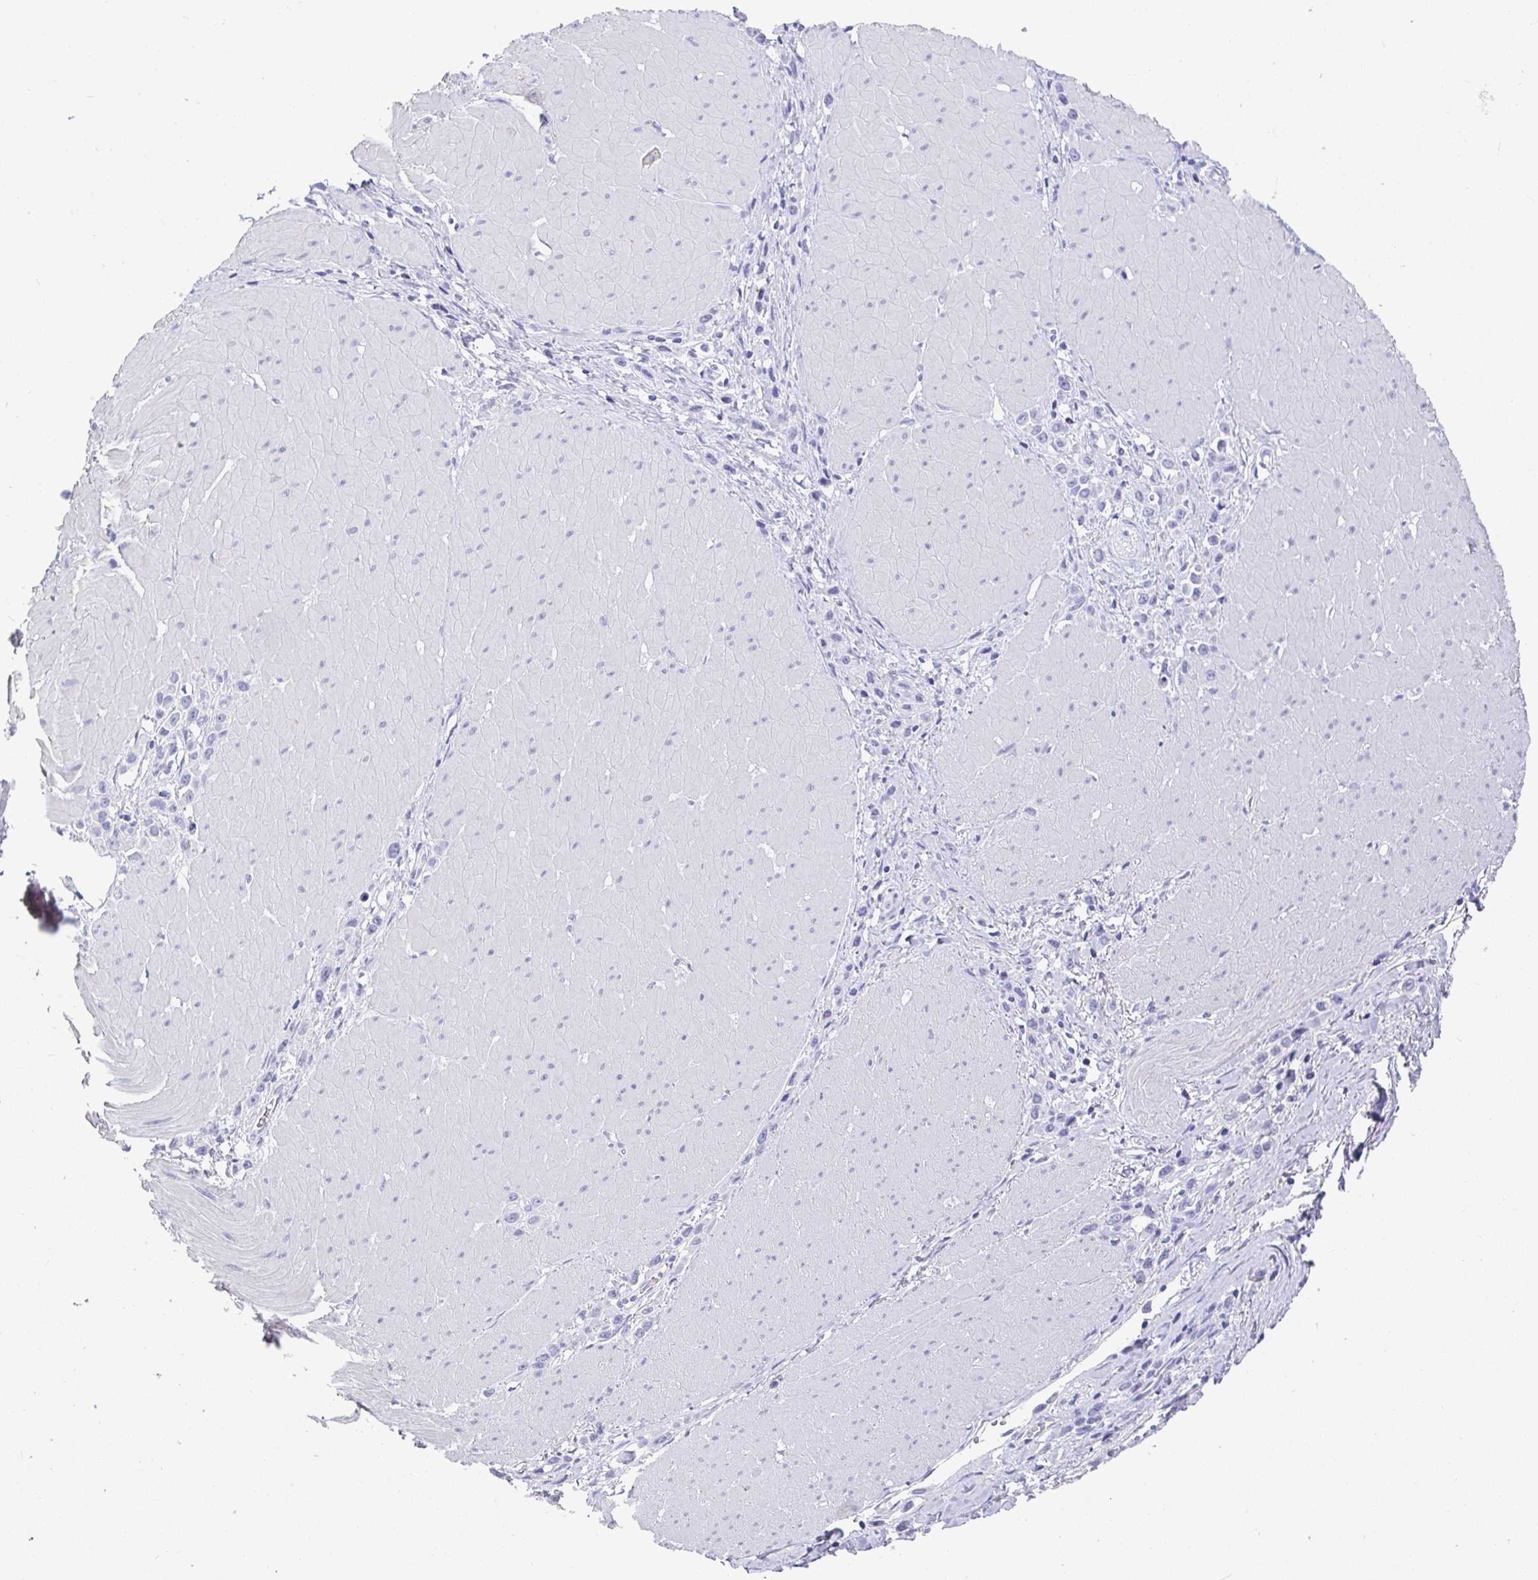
{"staining": {"intensity": "negative", "quantity": "none", "location": "none"}, "tissue": "stomach cancer", "cell_type": "Tumor cells", "image_type": "cancer", "snomed": [{"axis": "morphology", "description": "Adenocarcinoma, NOS"}, {"axis": "topography", "description": "Stomach"}], "caption": "This image is of stomach adenocarcinoma stained with immunohistochemistry to label a protein in brown with the nuclei are counter-stained blue. There is no staining in tumor cells. (IHC, brightfield microscopy, high magnification).", "gene": "TMEM241", "patient": {"sex": "male", "age": 47}}